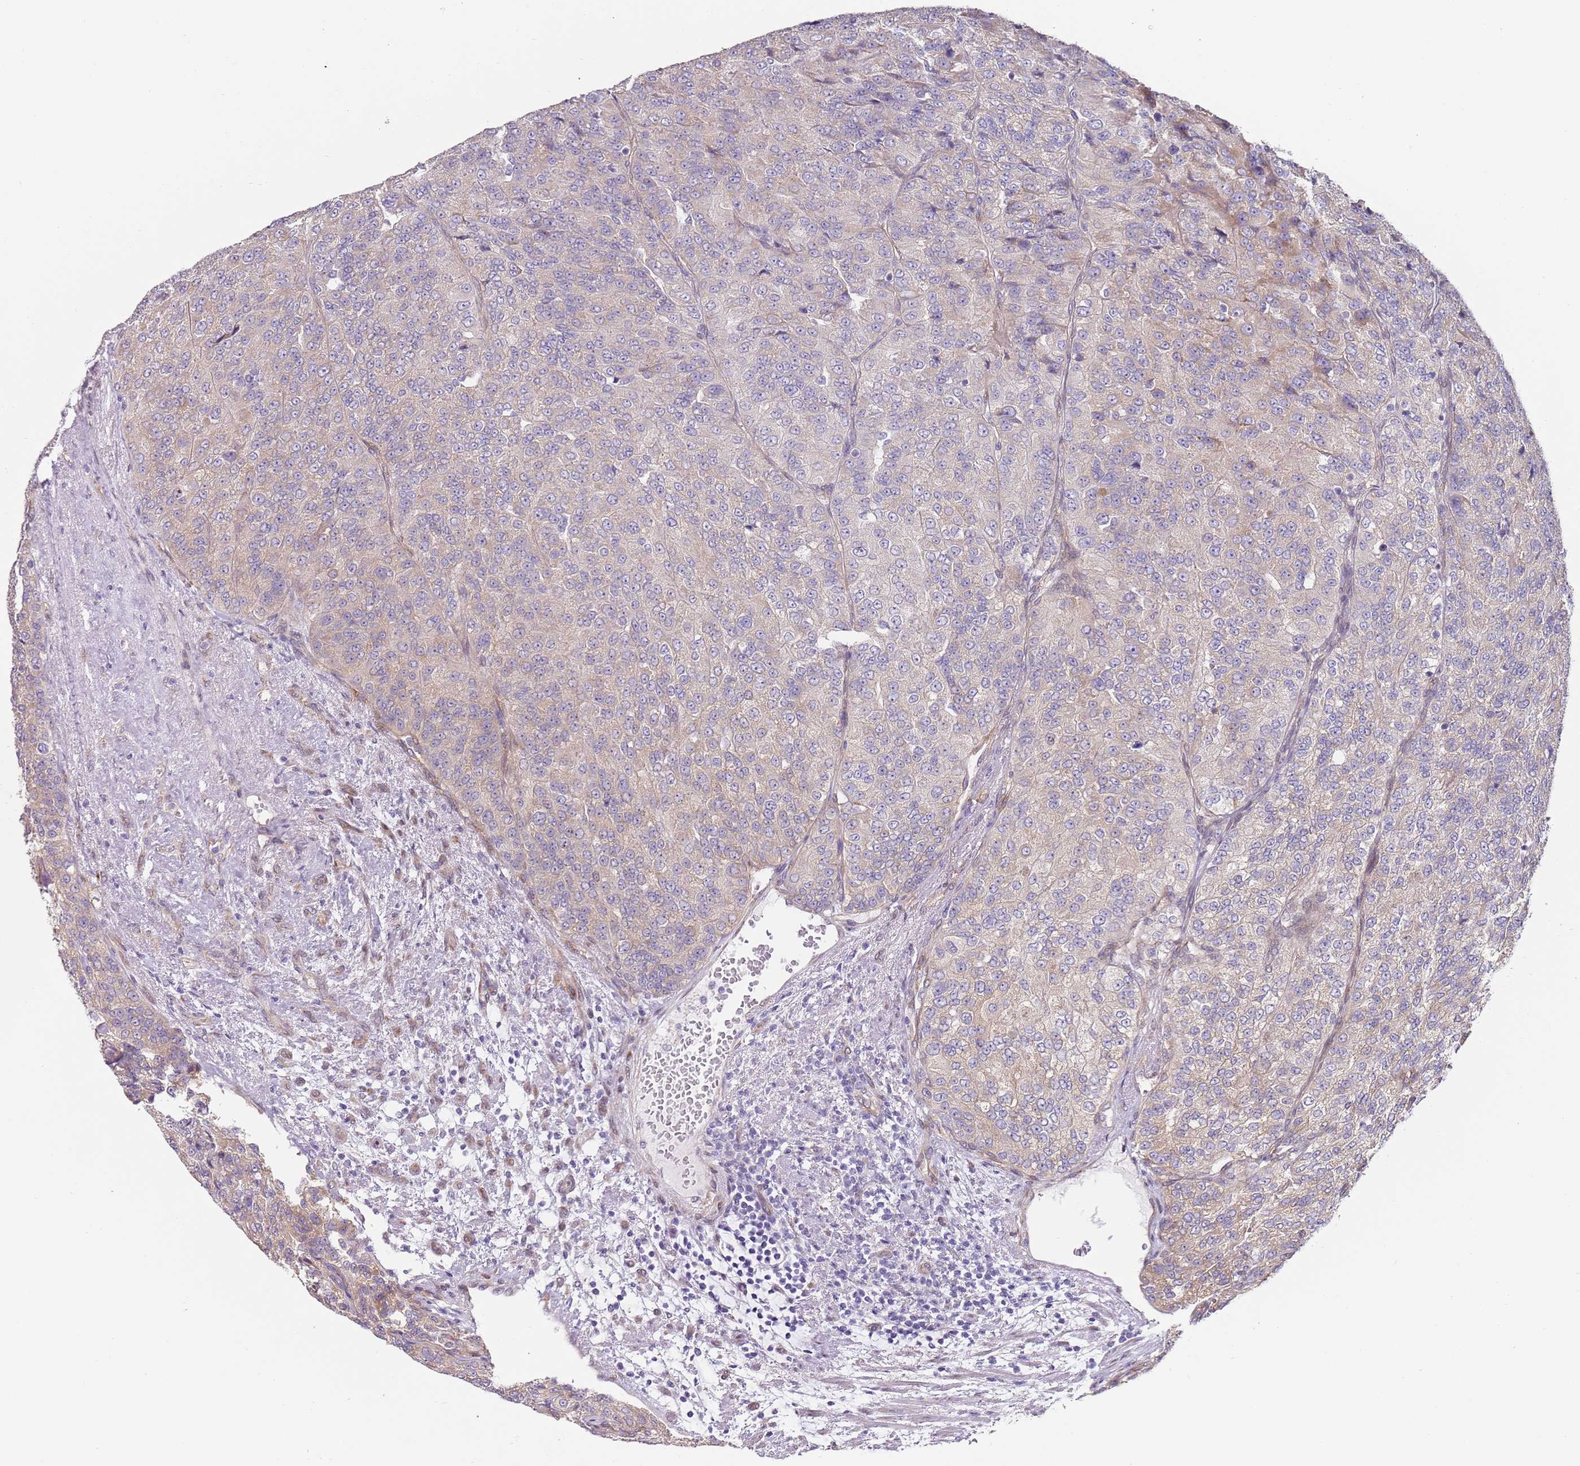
{"staining": {"intensity": "weak", "quantity": "<25%", "location": "cytoplasmic/membranous"}, "tissue": "renal cancer", "cell_type": "Tumor cells", "image_type": "cancer", "snomed": [{"axis": "morphology", "description": "Adenocarcinoma, NOS"}, {"axis": "topography", "description": "Kidney"}], "caption": "Immunohistochemistry (IHC) image of neoplastic tissue: human renal cancer stained with DAB shows no significant protein staining in tumor cells.", "gene": "TBC1D9", "patient": {"sex": "female", "age": 63}}